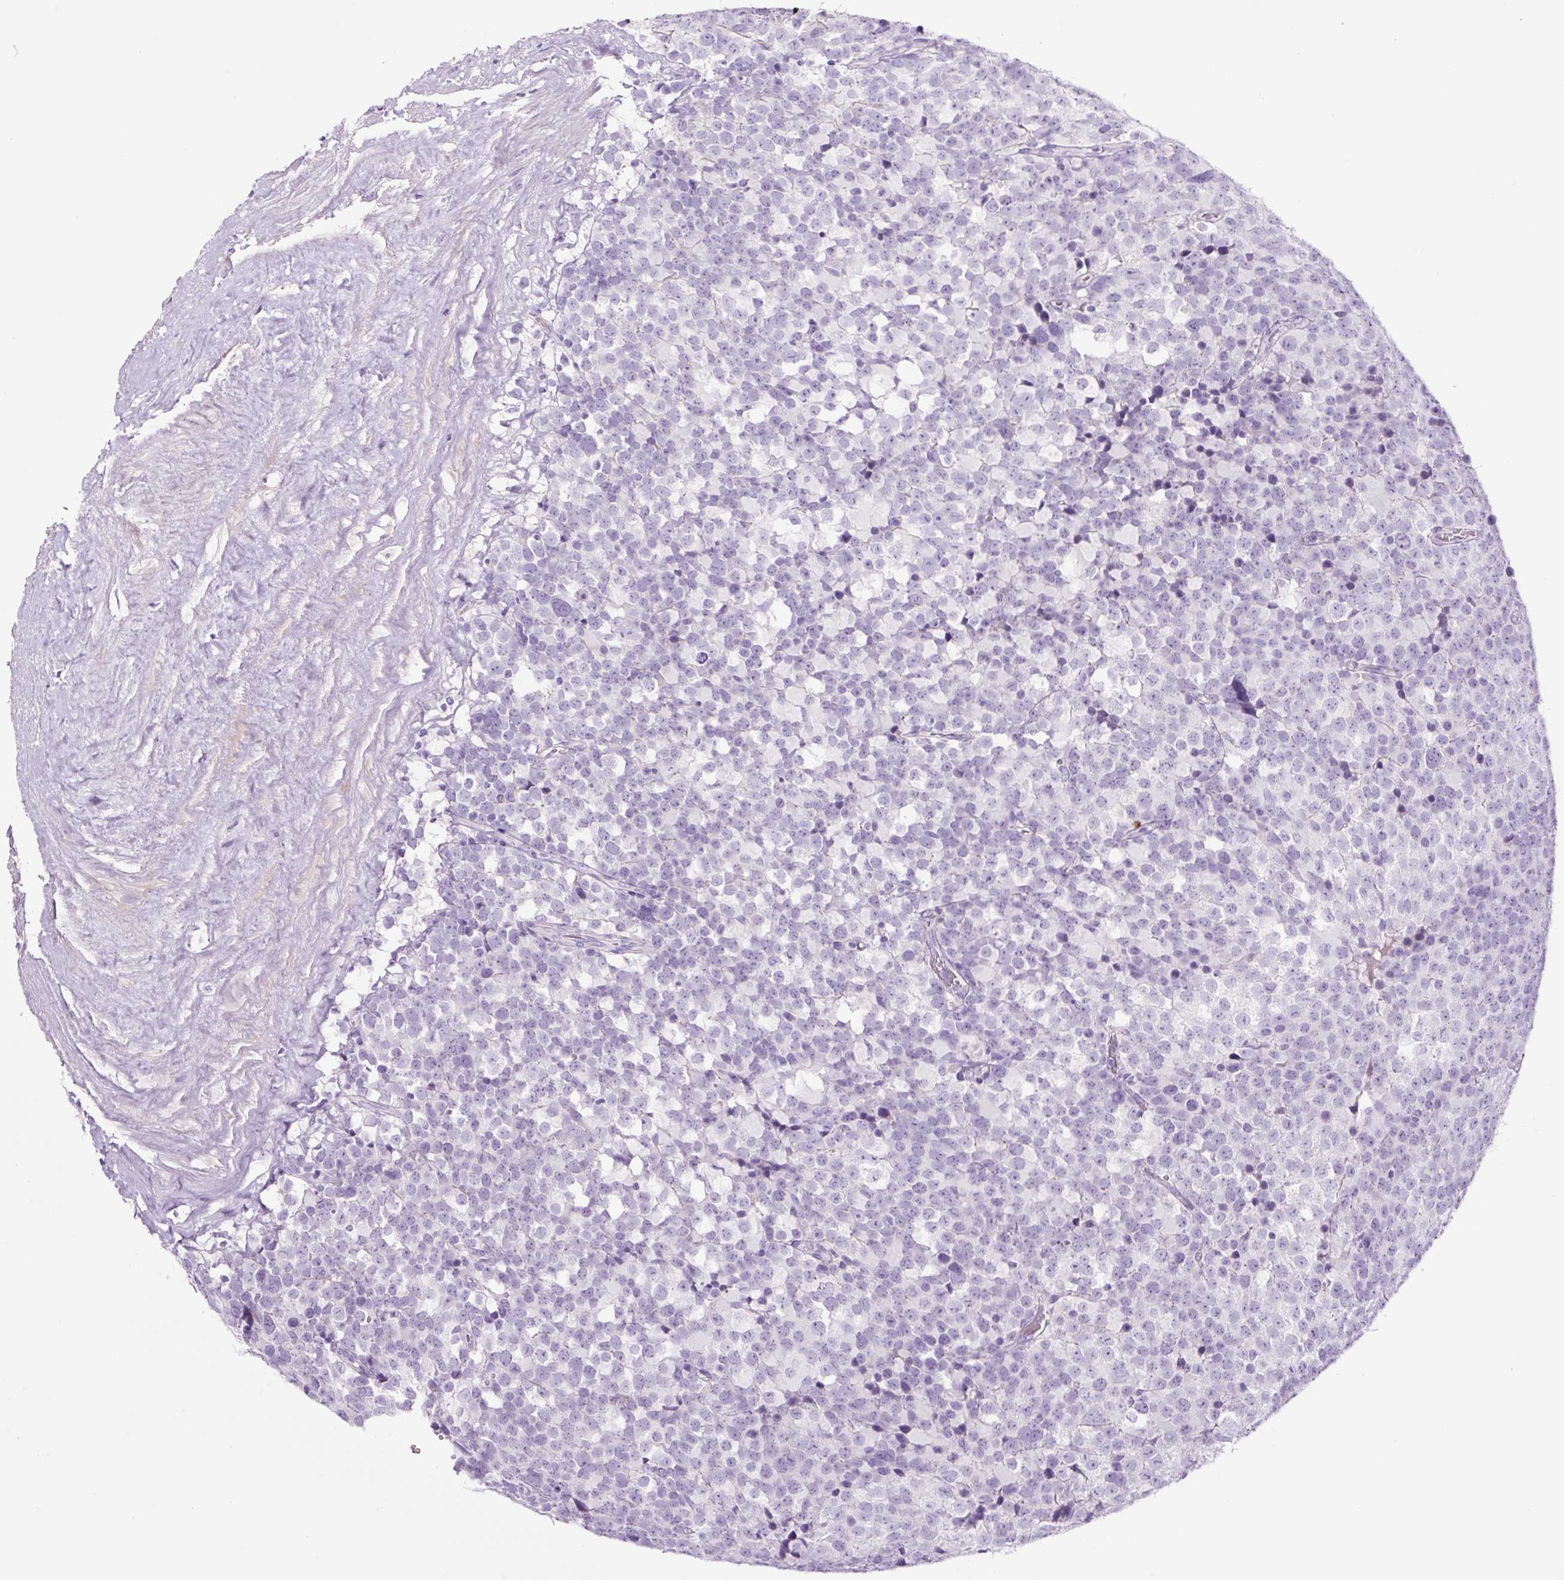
{"staining": {"intensity": "negative", "quantity": "none", "location": "none"}, "tissue": "testis cancer", "cell_type": "Tumor cells", "image_type": "cancer", "snomed": [{"axis": "morphology", "description": "Seminoma, NOS"}, {"axis": "topography", "description": "Testis"}], "caption": "Testis cancer stained for a protein using immunohistochemistry (IHC) shows no positivity tumor cells.", "gene": "RNF212B", "patient": {"sex": "male", "age": 71}}